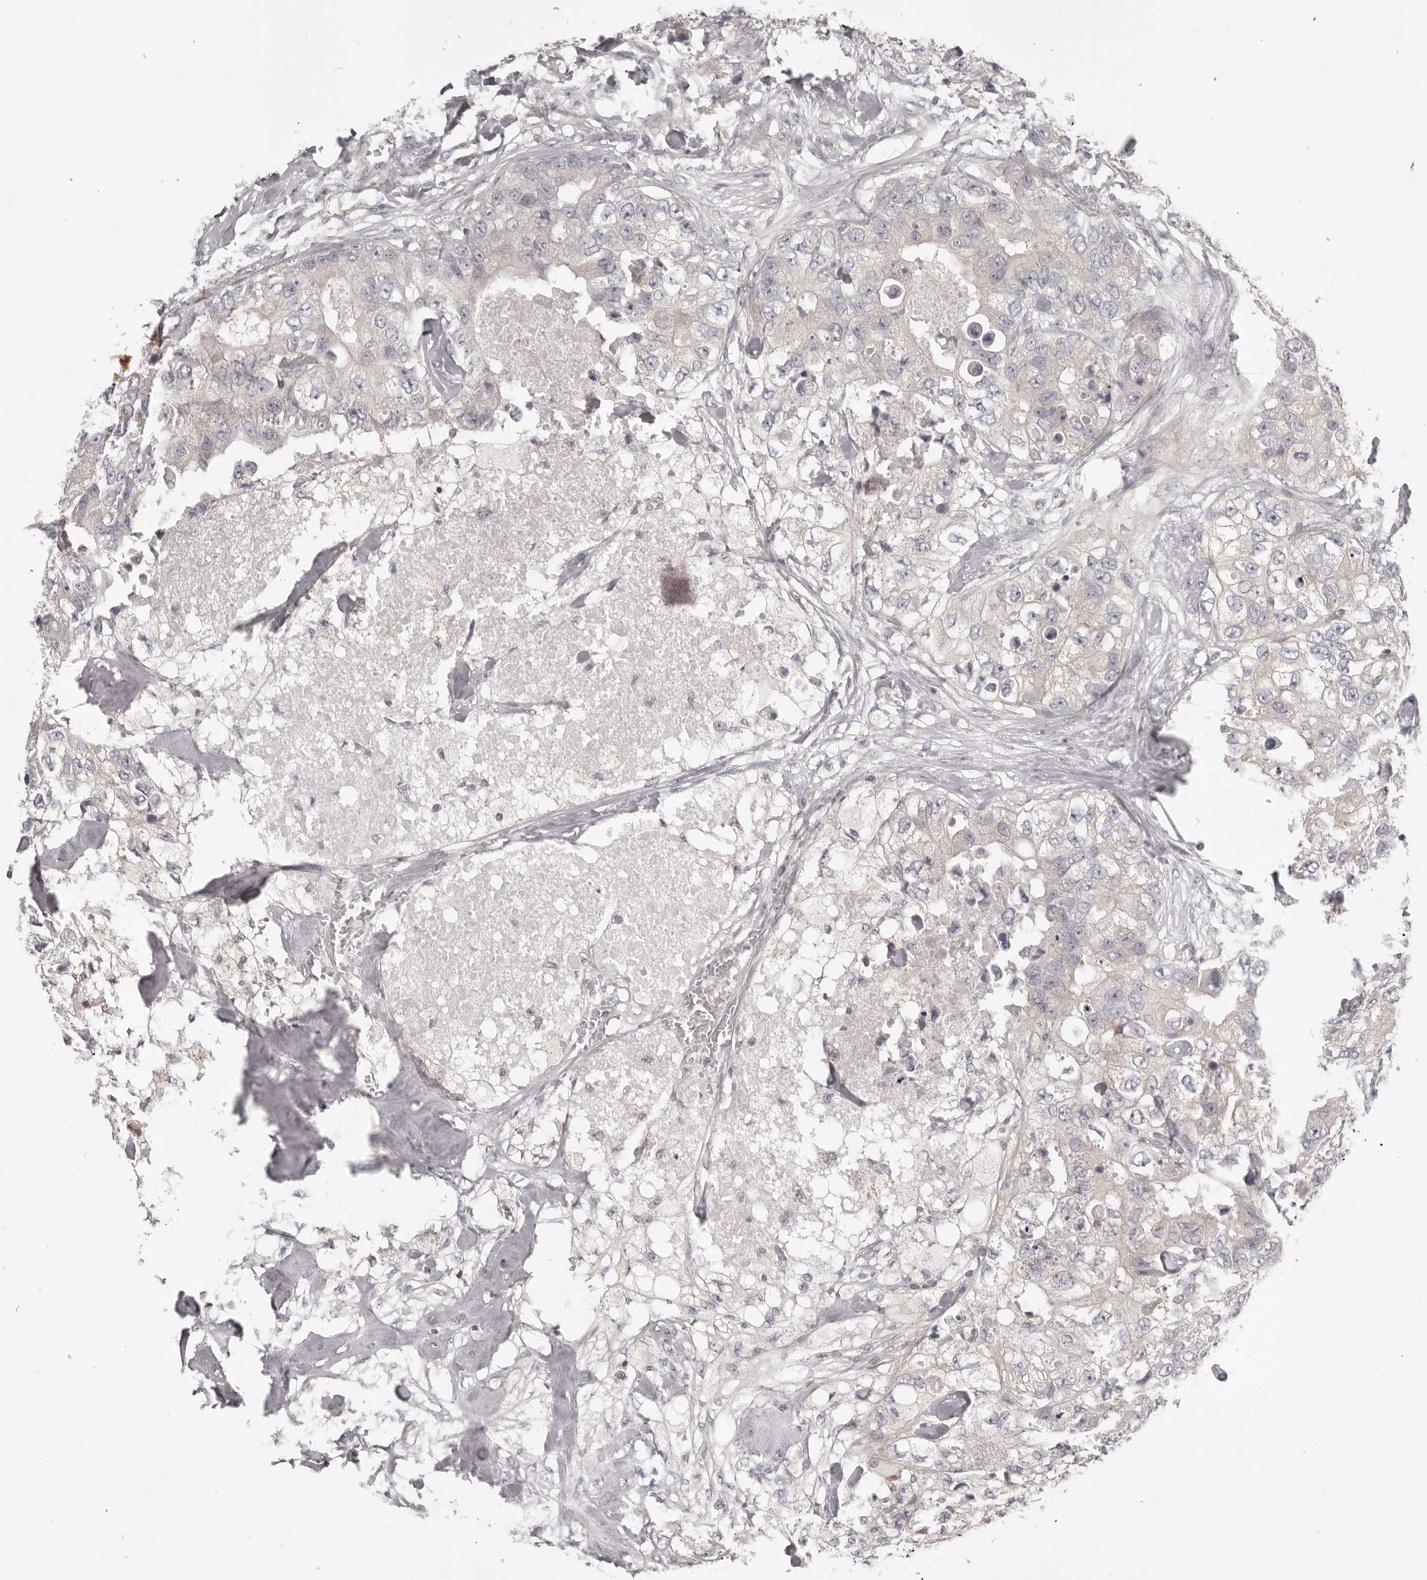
{"staining": {"intensity": "negative", "quantity": "none", "location": "none"}, "tissue": "breast cancer", "cell_type": "Tumor cells", "image_type": "cancer", "snomed": [{"axis": "morphology", "description": "Duct carcinoma"}, {"axis": "topography", "description": "Breast"}], "caption": "Immunohistochemistry (IHC) of human breast cancer (invasive ductal carcinoma) displays no staining in tumor cells.", "gene": "OTUD3", "patient": {"sex": "female", "age": 62}}